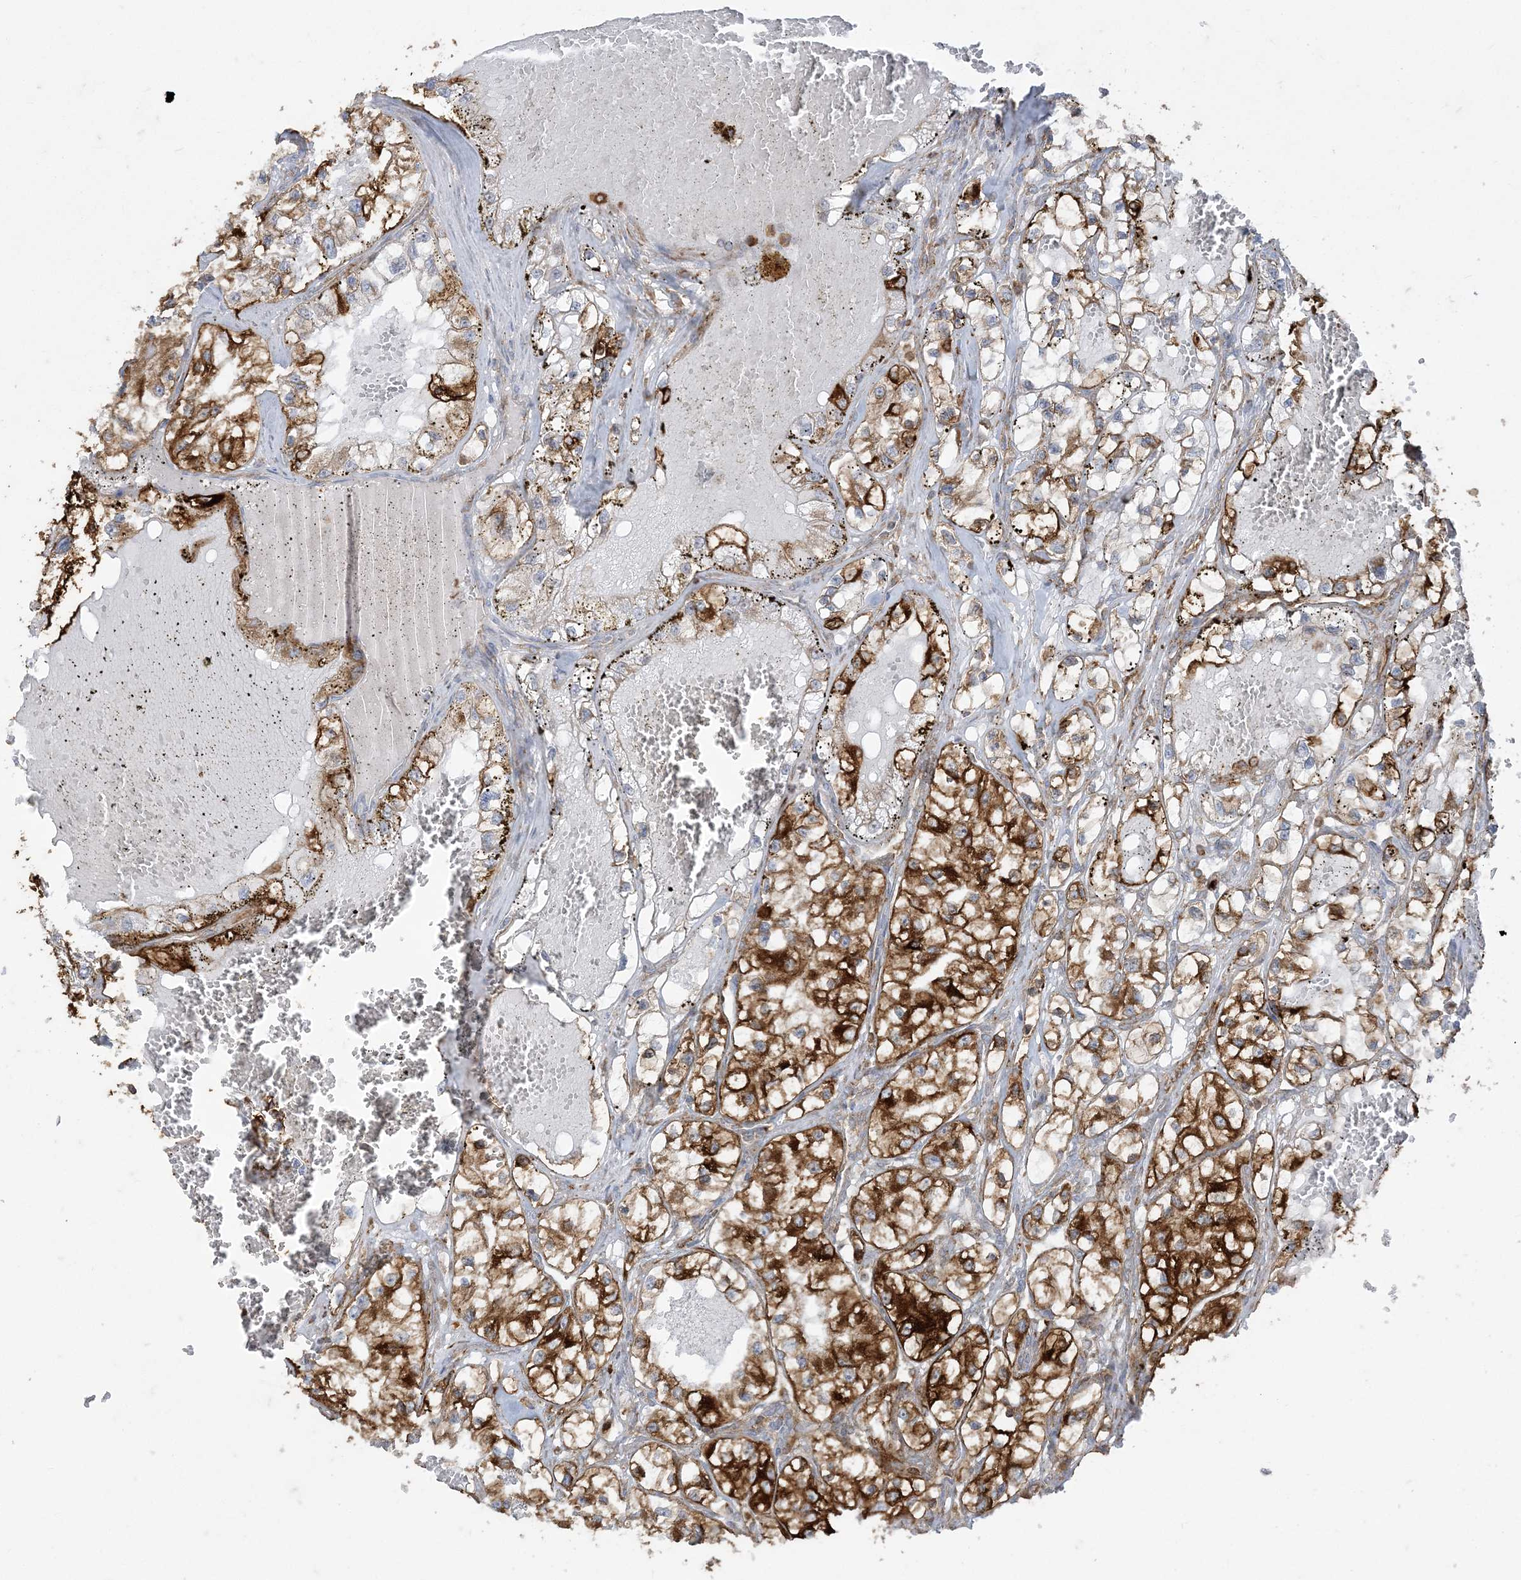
{"staining": {"intensity": "strong", "quantity": ">75%", "location": "cytoplasmic/membranous"}, "tissue": "renal cancer", "cell_type": "Tumor cells", "image_type": "cancer", "snomed": [{"axis": "morphology", "description": "Adenocarcinoma, NOS"}, {"axis": "topography", "description": "Kidney"}], "caption": "Protein positivity by immunohistochemistry (IHC) exhibits strong cytoplasmic/membranous expression in approximately >75% of tumor cells in renal adenocarcinoma.", "gene": "DERL3", "patient": {"sex": "female", "age": 57}}